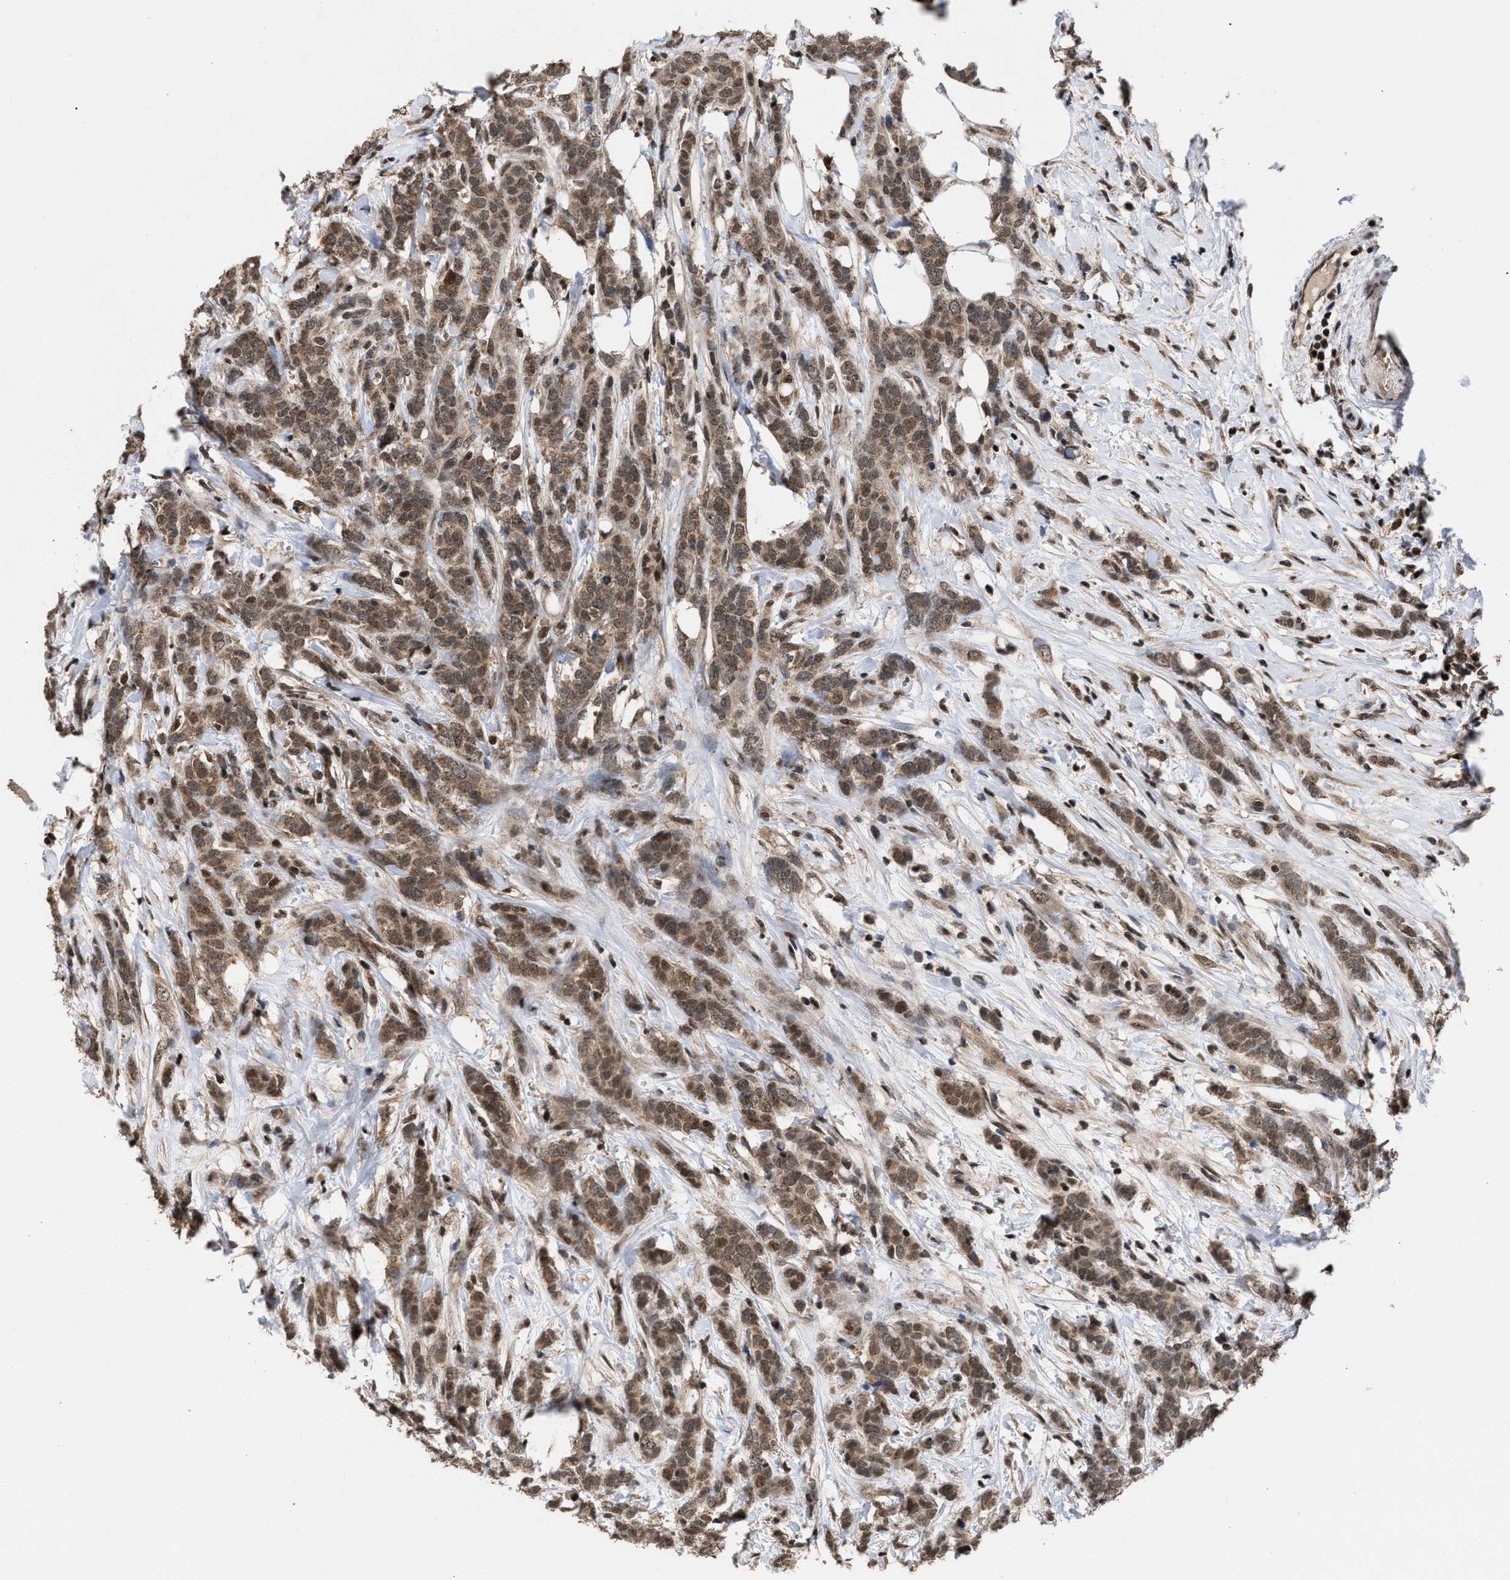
{"staining": {"intensity": "moderate", "quantity": ">75%", "location": "cytoplasmic/membranous"}, "tissue": "breast cancer", "cell_type": "Tumor cells", "image_type": "cancer", "snomed": [{"axis": "morphology", "description": "Lobular carcinoma"}, {"axis": "topography", "description": "Skin"}, {"axis": "topography", "description": "Breast"}], "caption": "Breast cancer (lobular carcinoma) stained for a protein exhibits moderate cytoplasmic/membranous positivity in tumor cells.", "gene": "C9orf78", "patient": {"sex": "female", "age": 46}}